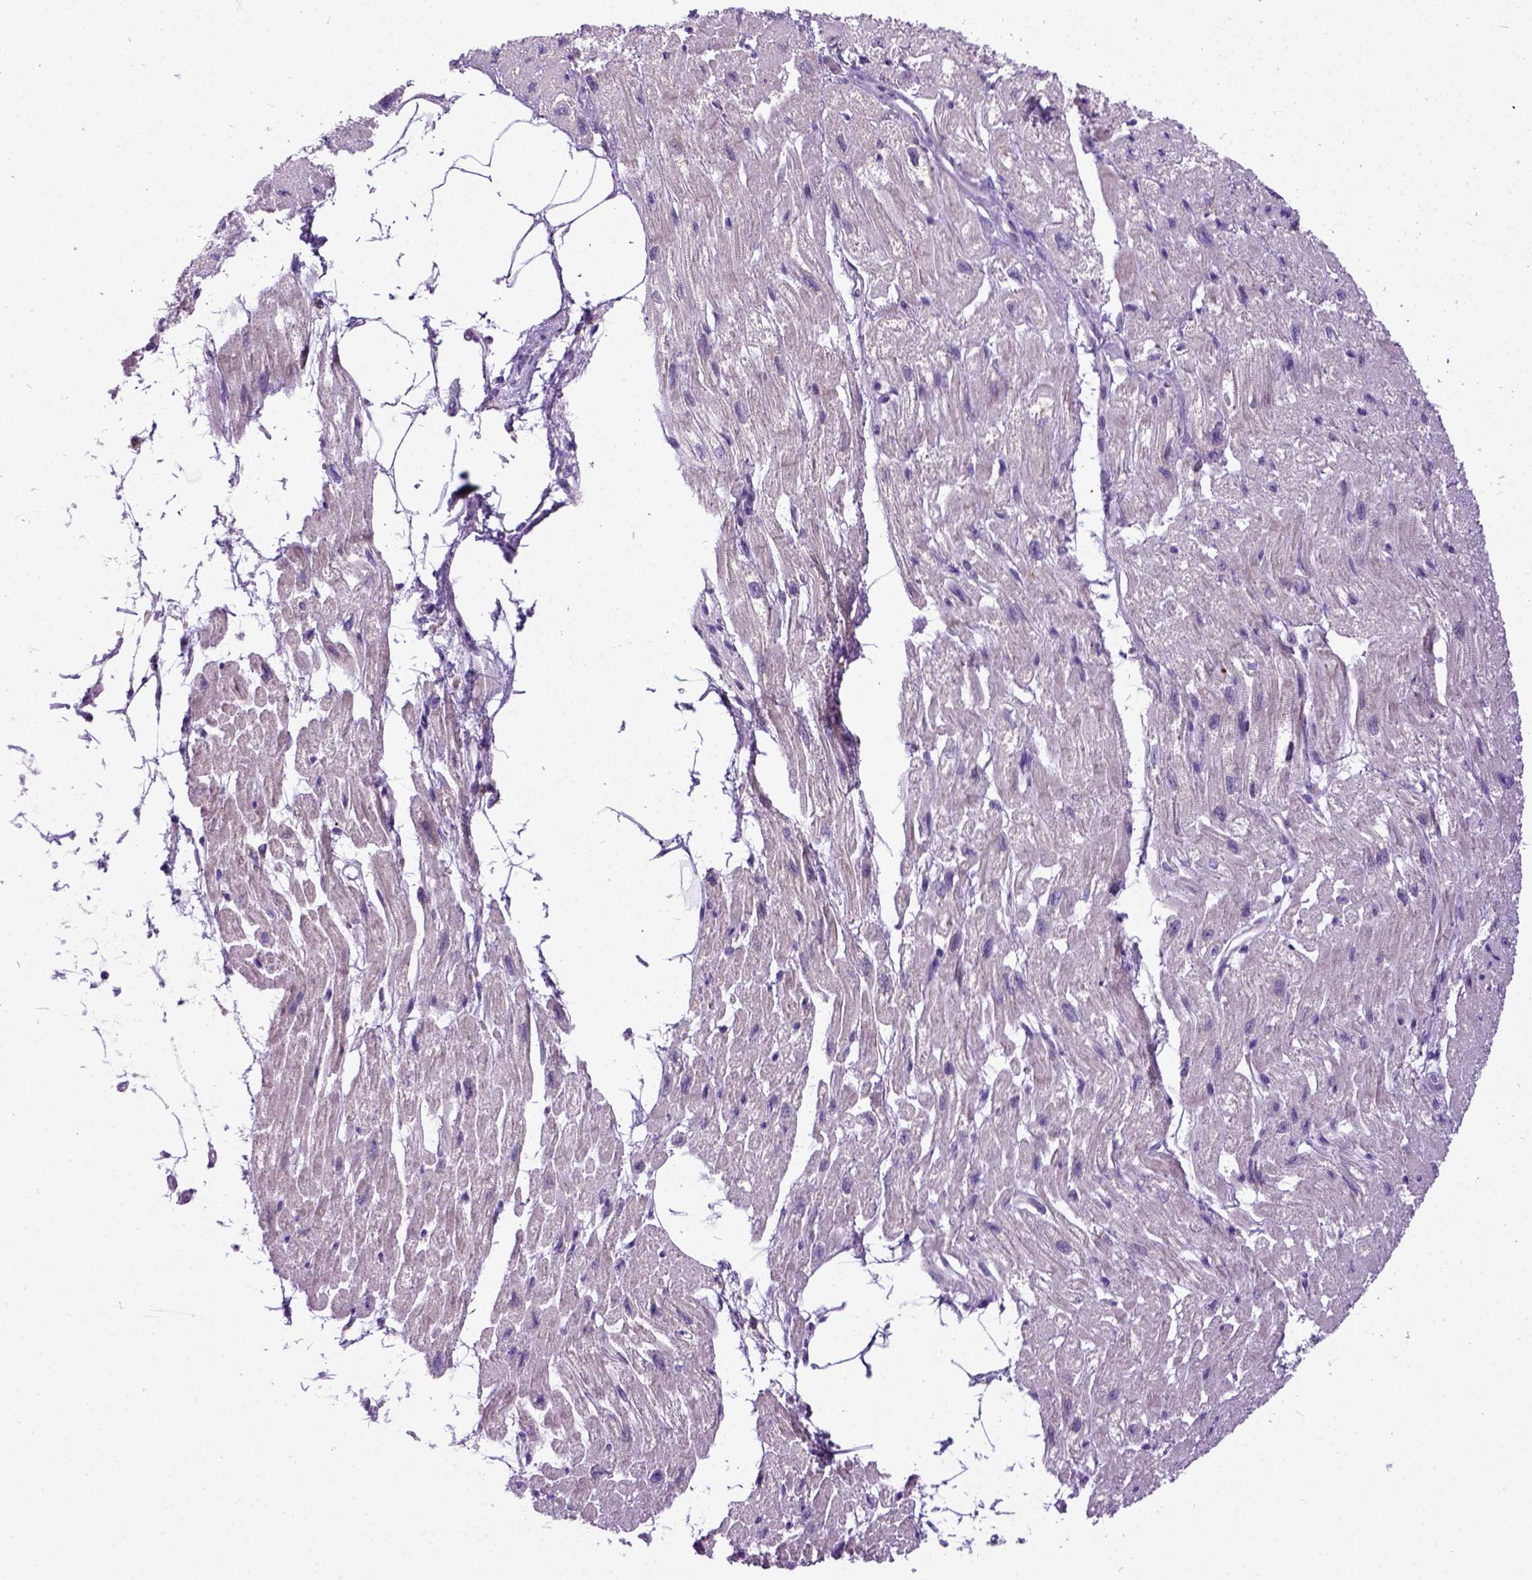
{"staining": {"intensity": "negative", "quantity": "none", "location": "none"}, "tissue": "heart muscle", "cell_type": "Cardiomyocytes", "image_type": "normal", "snomed": [{"axis": "morphology", "description": "Normal tissue, NOS"}, {"axis": "topography", "description": "Heart"}], "caption": "The immunohistochemistry image has no significant positivity in cardiomyocytes of heart muscle. (Immunohistochemistry (ihc), brightfield microscopy, high magnification).", "gene": "NEK5", "patient": {"sex": "female", "age": 62}}